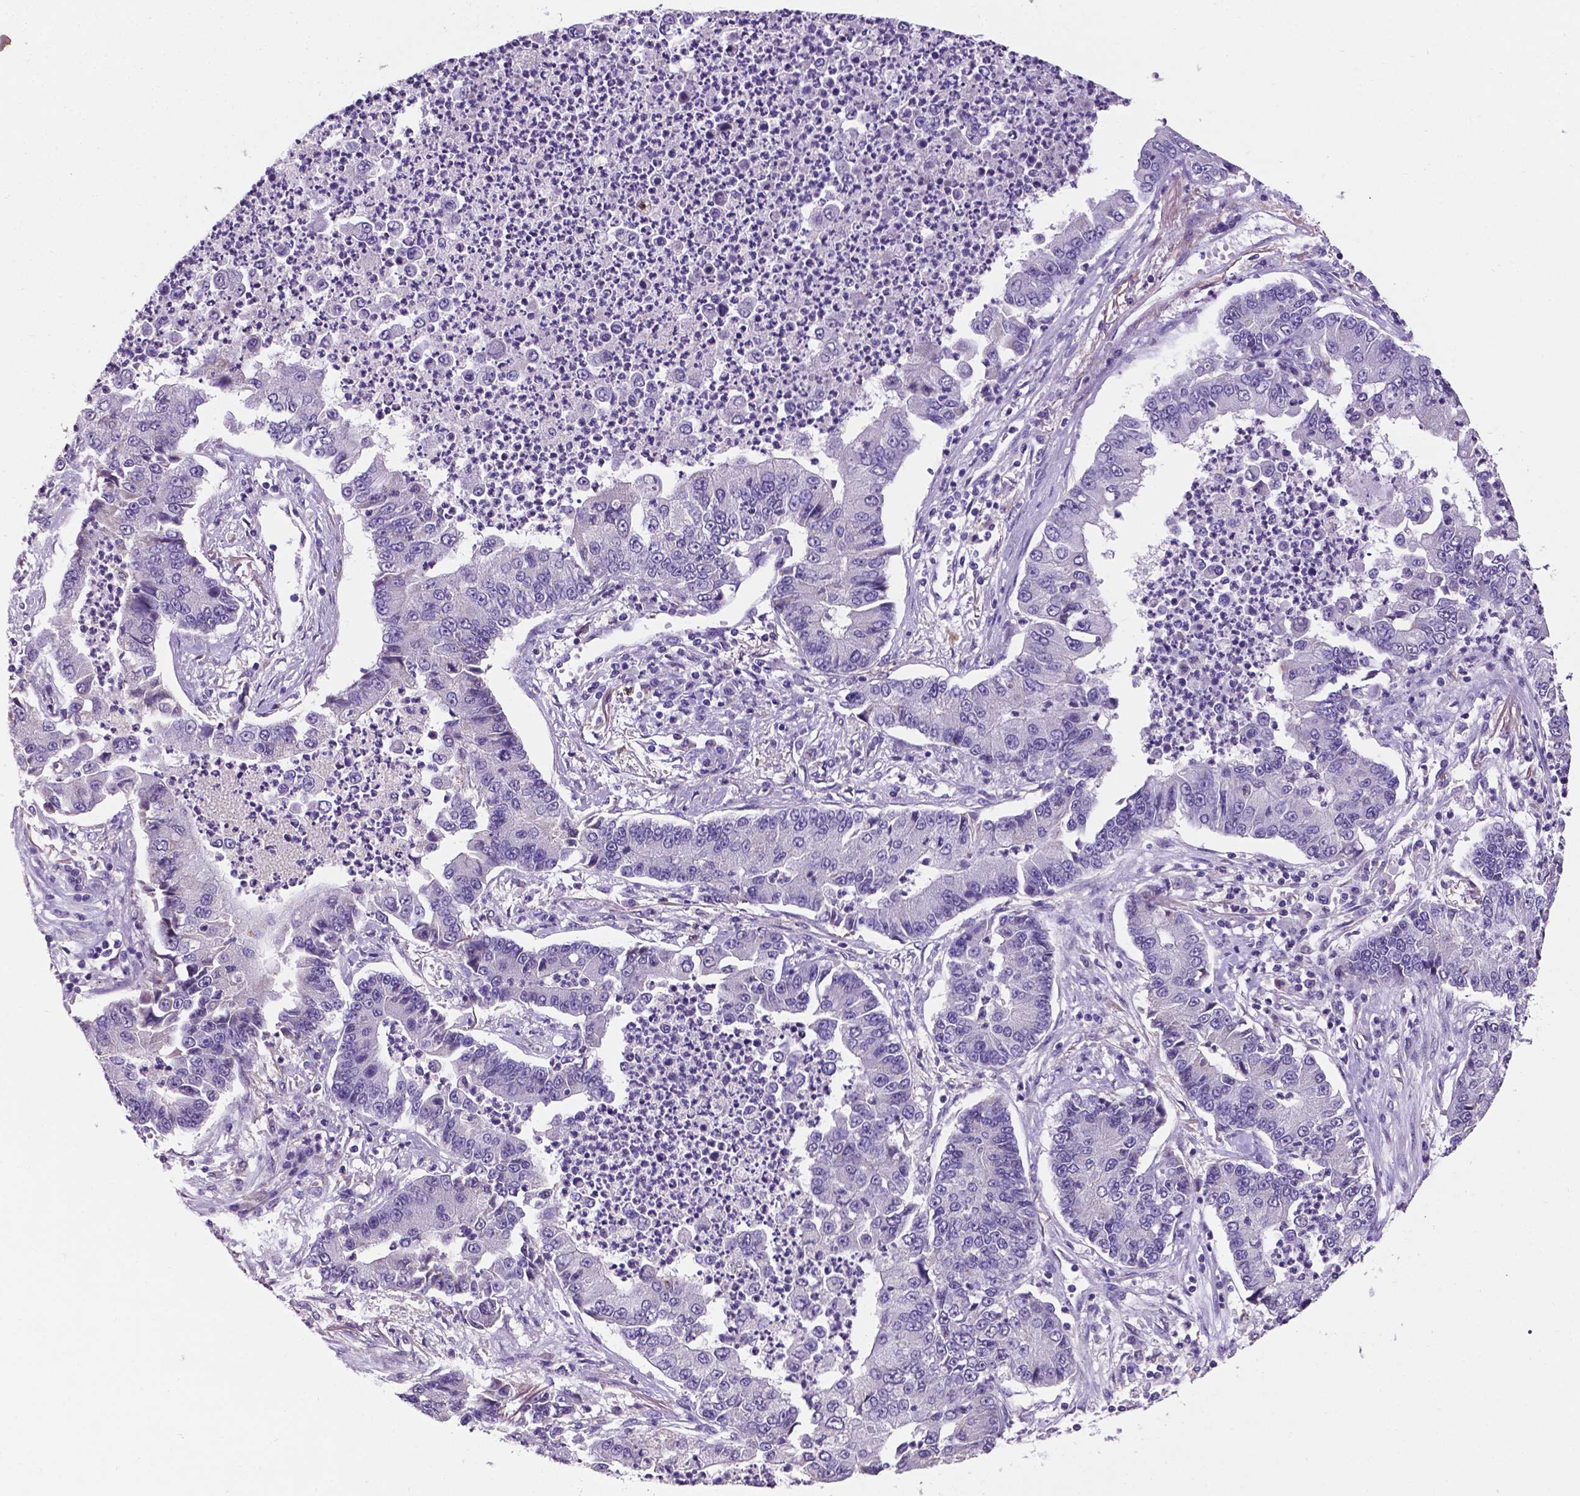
{"staining": {"intensity": "negative", "quantity": "none", "location": "none"}, "tissue": "lung cancer", "cell_type": "Tumor cells", "image_type": "cancer", "snomed": [{"axis": "morphology", "description": "Adenocarcinoma, NOS"}, {"axis": "topography", "description": "Lung"}], "caption": "Image shows no significant protein expression in tumor cells of lung cancer (adenocarcinoma).", "gene": "APOE", "patient": {"sex": "female", "age": 57}}